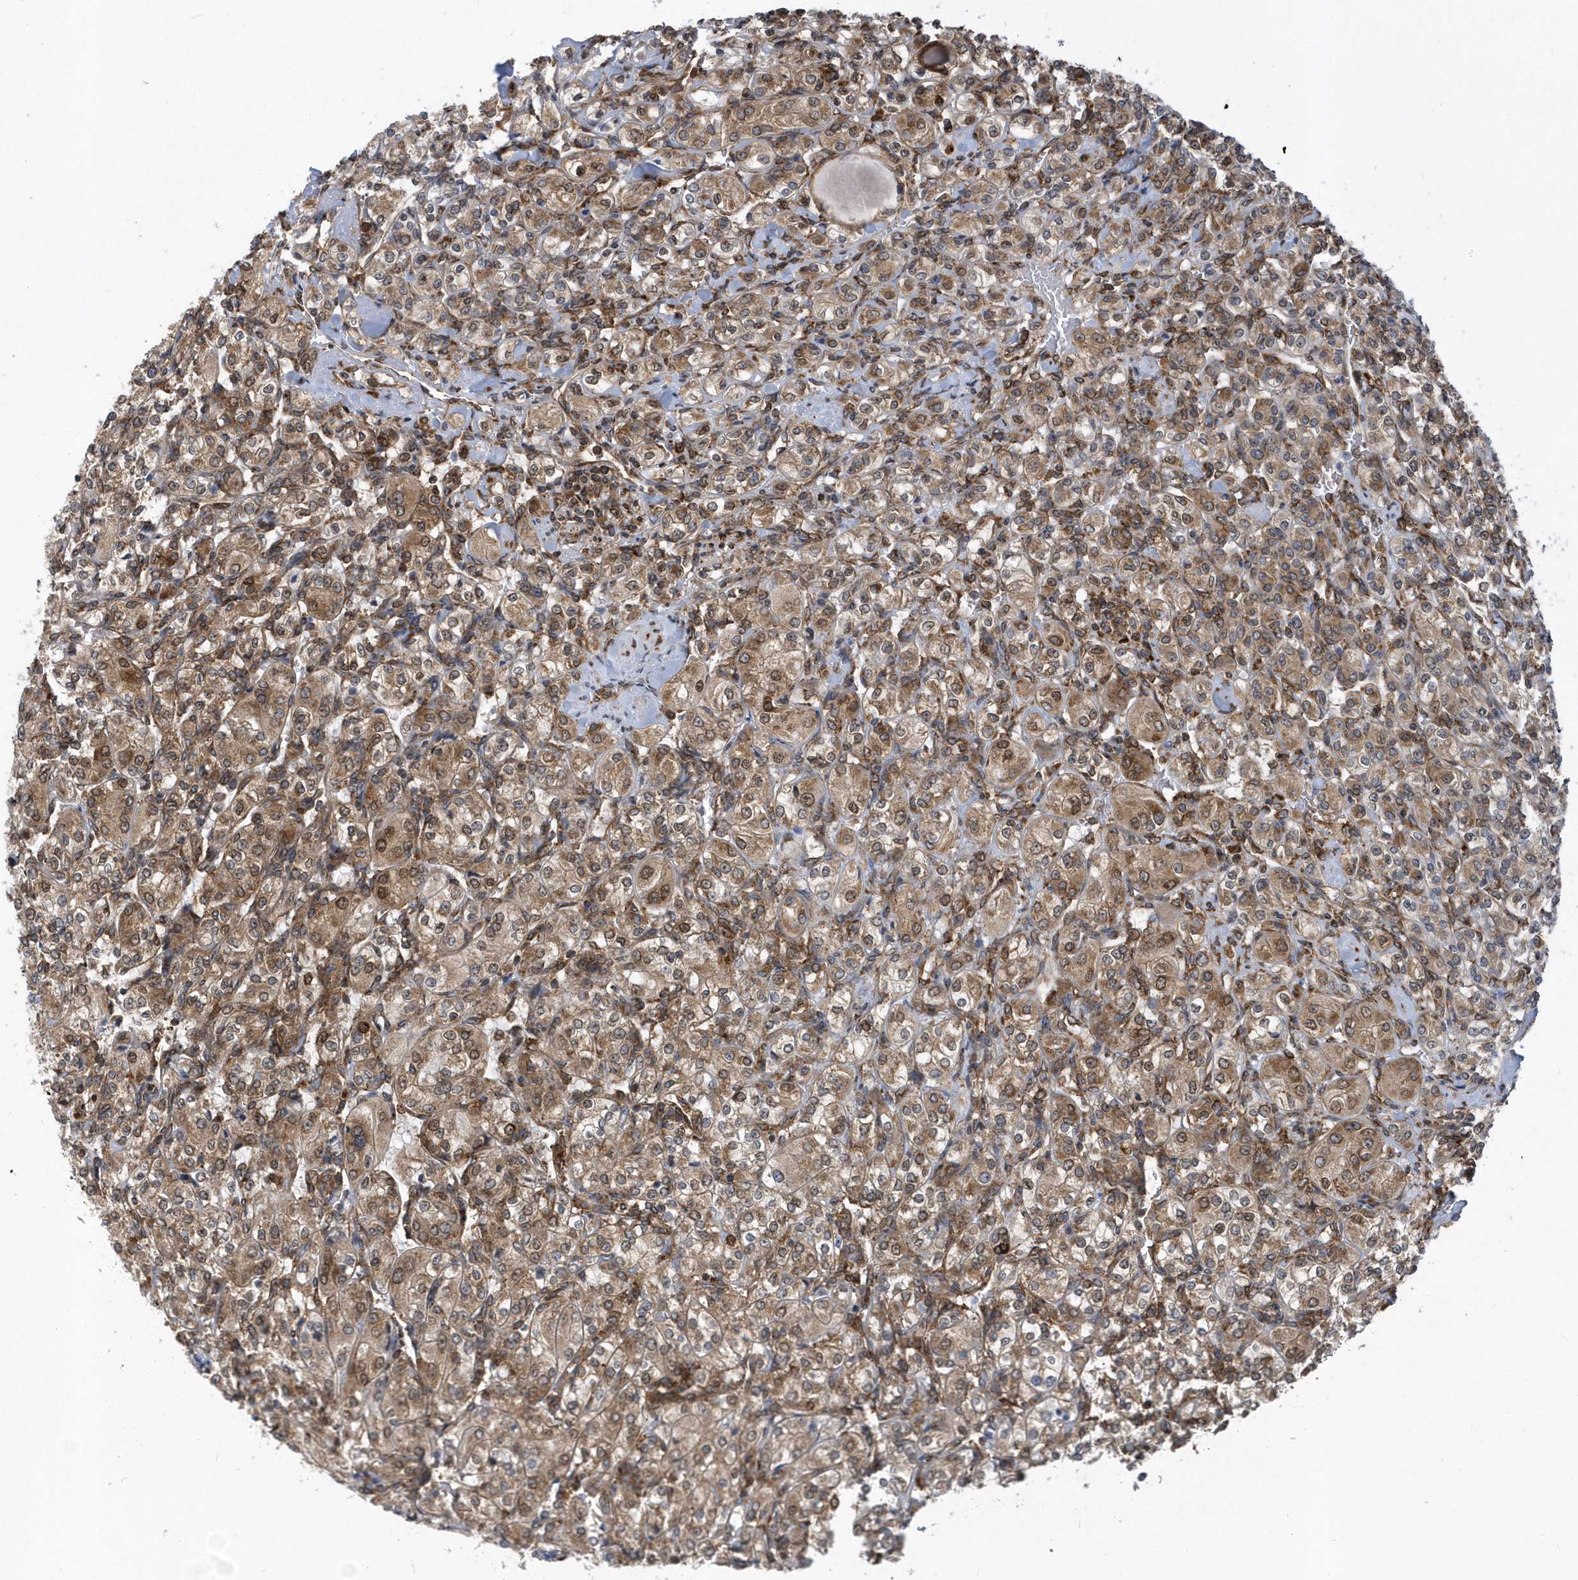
{"staining": {"intensity": "moderate", "quantity": ">75%", "location": "cytoplasmic/membranous,nuclear"}, "tissue": "renal cancer", "cell_type": "Tumor cells", "image_type": "cancer", "snomed": [{"axis": "morphology", "description": "Adenocarcinoma, NOS"}, {"axis": "topography", "description": "Kidney"}], "caption": "Immunohistochemical staining of renal cancer (adenocarcinoma) shows medium levels of moderate cytoplasmic/membranous and nuclear expression in approximately >75% of tumor cells. (IHC, brightfield microscopy, high magnification).", "gene": "PHF1", "patient": {"sex": "male", "age": 77}}